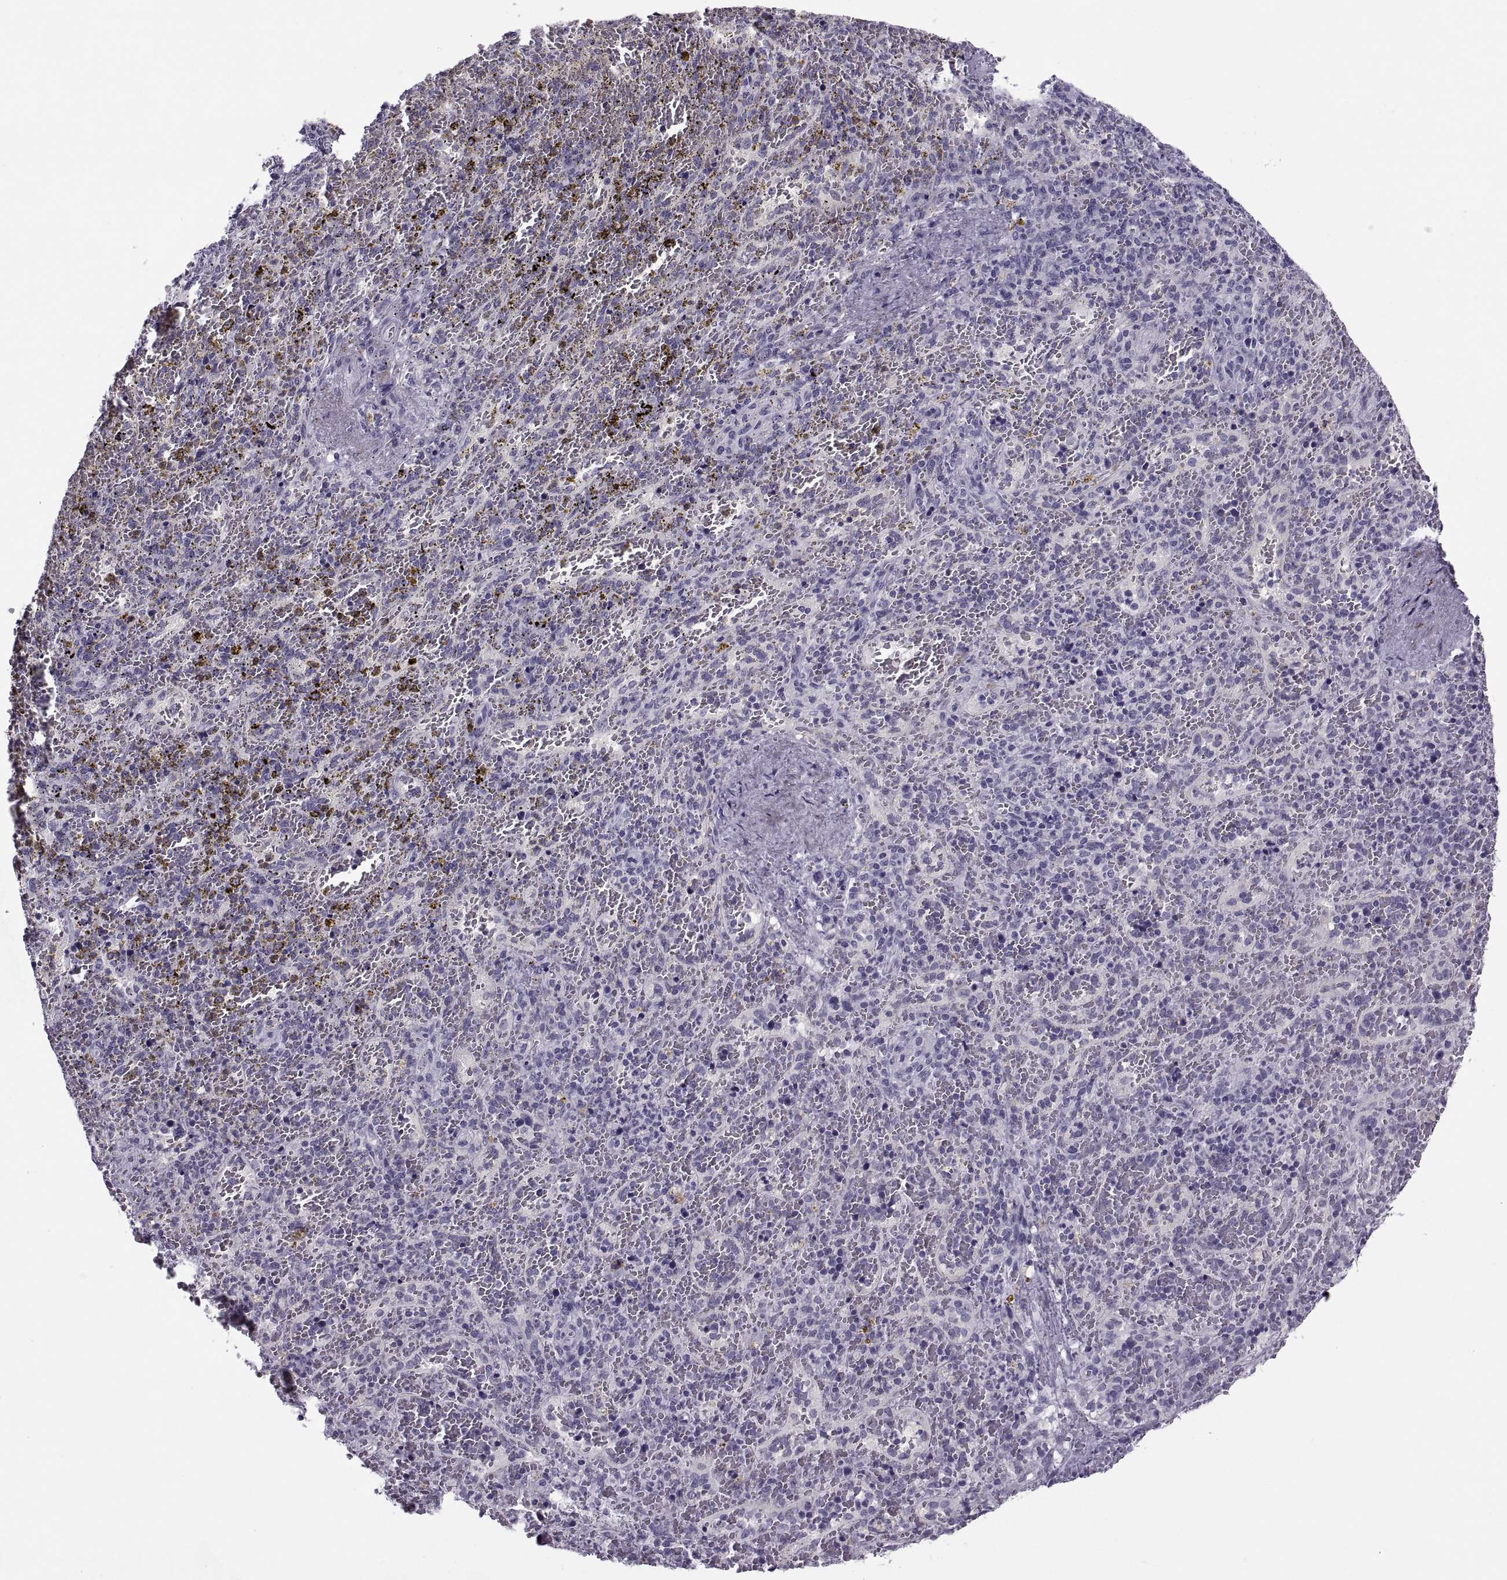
{"staining": {"intensity": "negative", "quantity": "none", "location": "none"}, "tissue": "spleen", "cell_type": "Cells in red pulp", "image_type": "normal", "snomed": [{"axis": "morphology", "description": "Normal tissue, NOS"}, {"axis": "topography", "description": "Spleen"}], "caption": "The micrograph demonstrates no staining of cells in red pulp in benign spleen.", "gene": "TBC1D3B", "patient": {"sex": "female", "age": 50}}